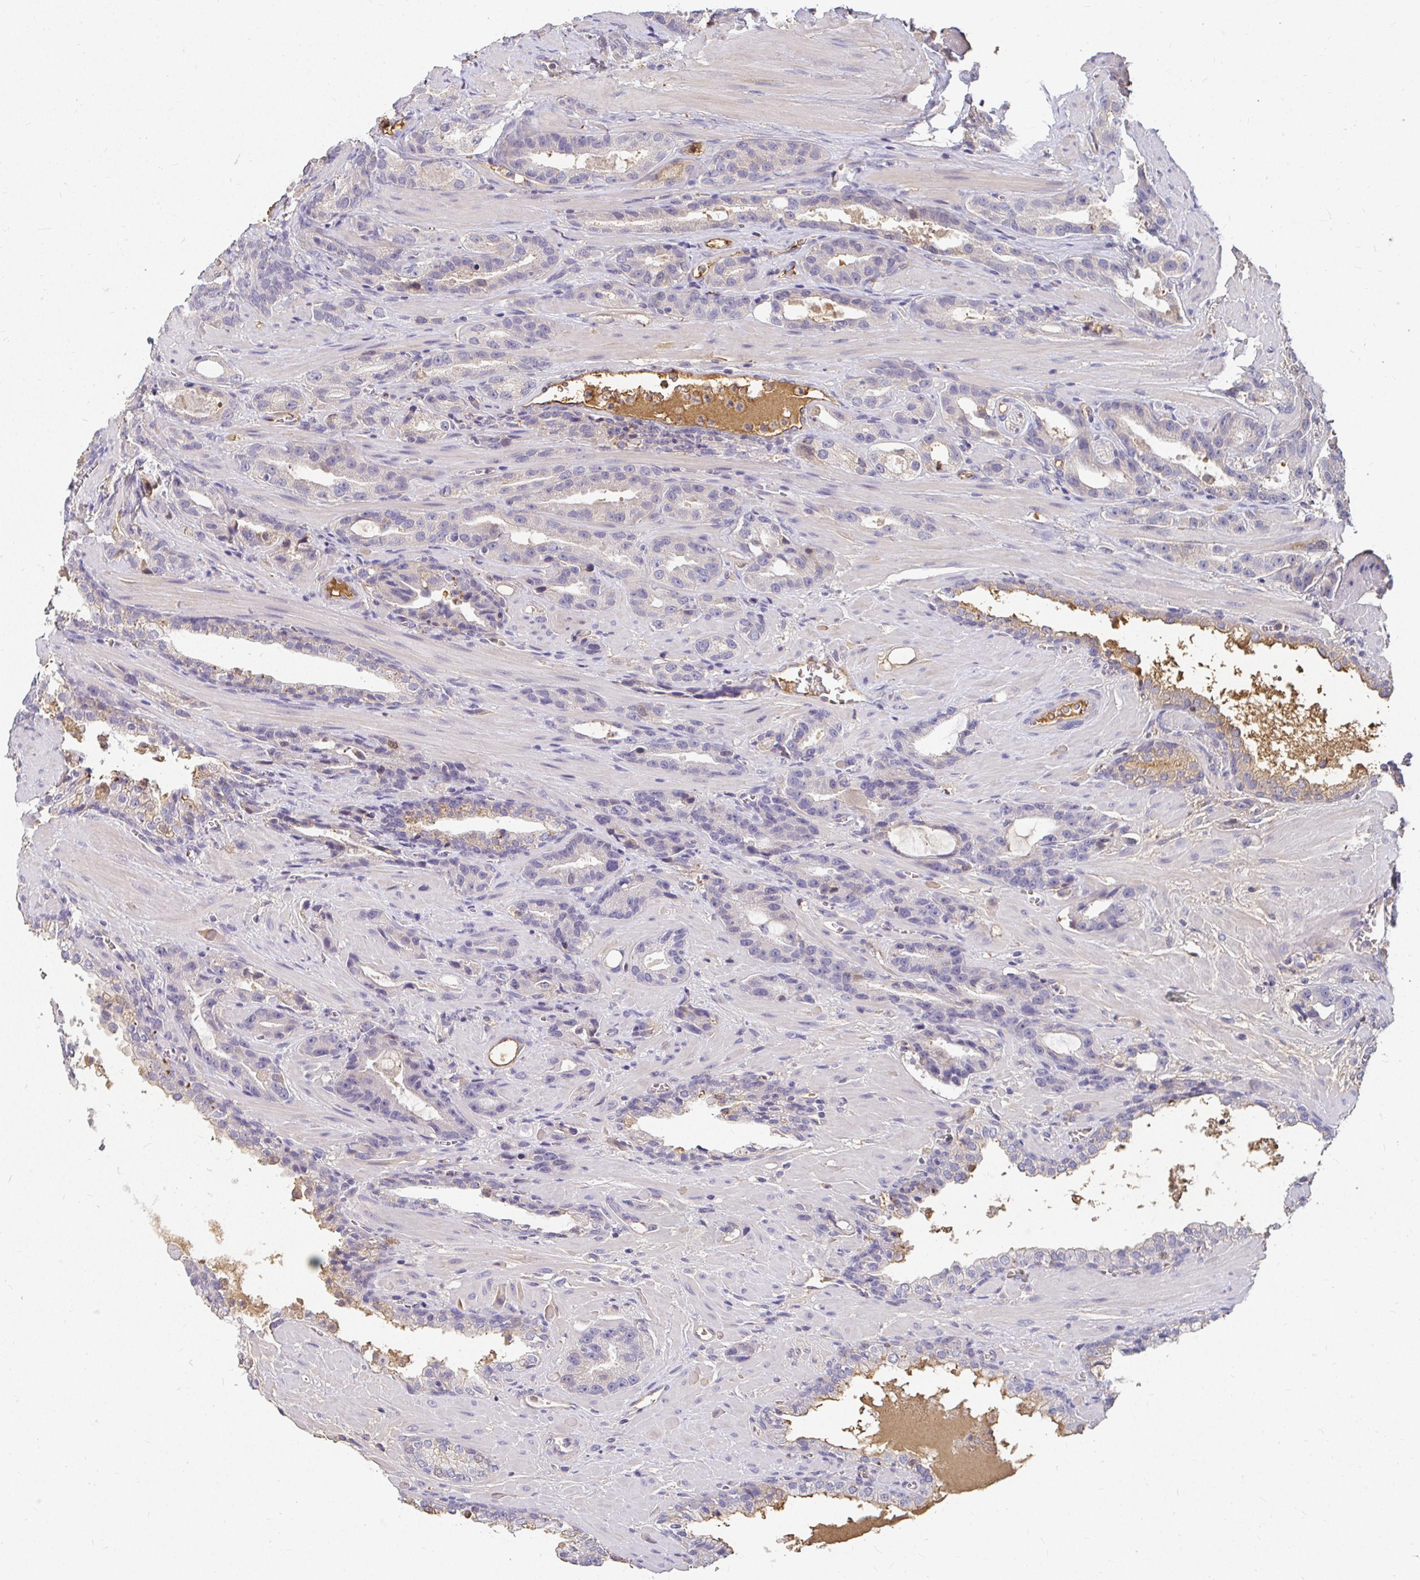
{"staining": {"intensity": "negative", "quantity": "none", "location": "none"}, "tissue": "prostate cancer", "cell_type": "Tumor cells", "image_type": "cancer", "snomed": [{"axis": "morphology", "description": "Adenocarcinoma, High grade"}, {"axis": "topography", "description": "Prostate"}], "caption": "The photomicrograph shows no significant staining in tumor cells of high-grade adenocarcinoma (prostate).", "gene": "LOXL4", "patient": {"sex": "male", "age": 65}}